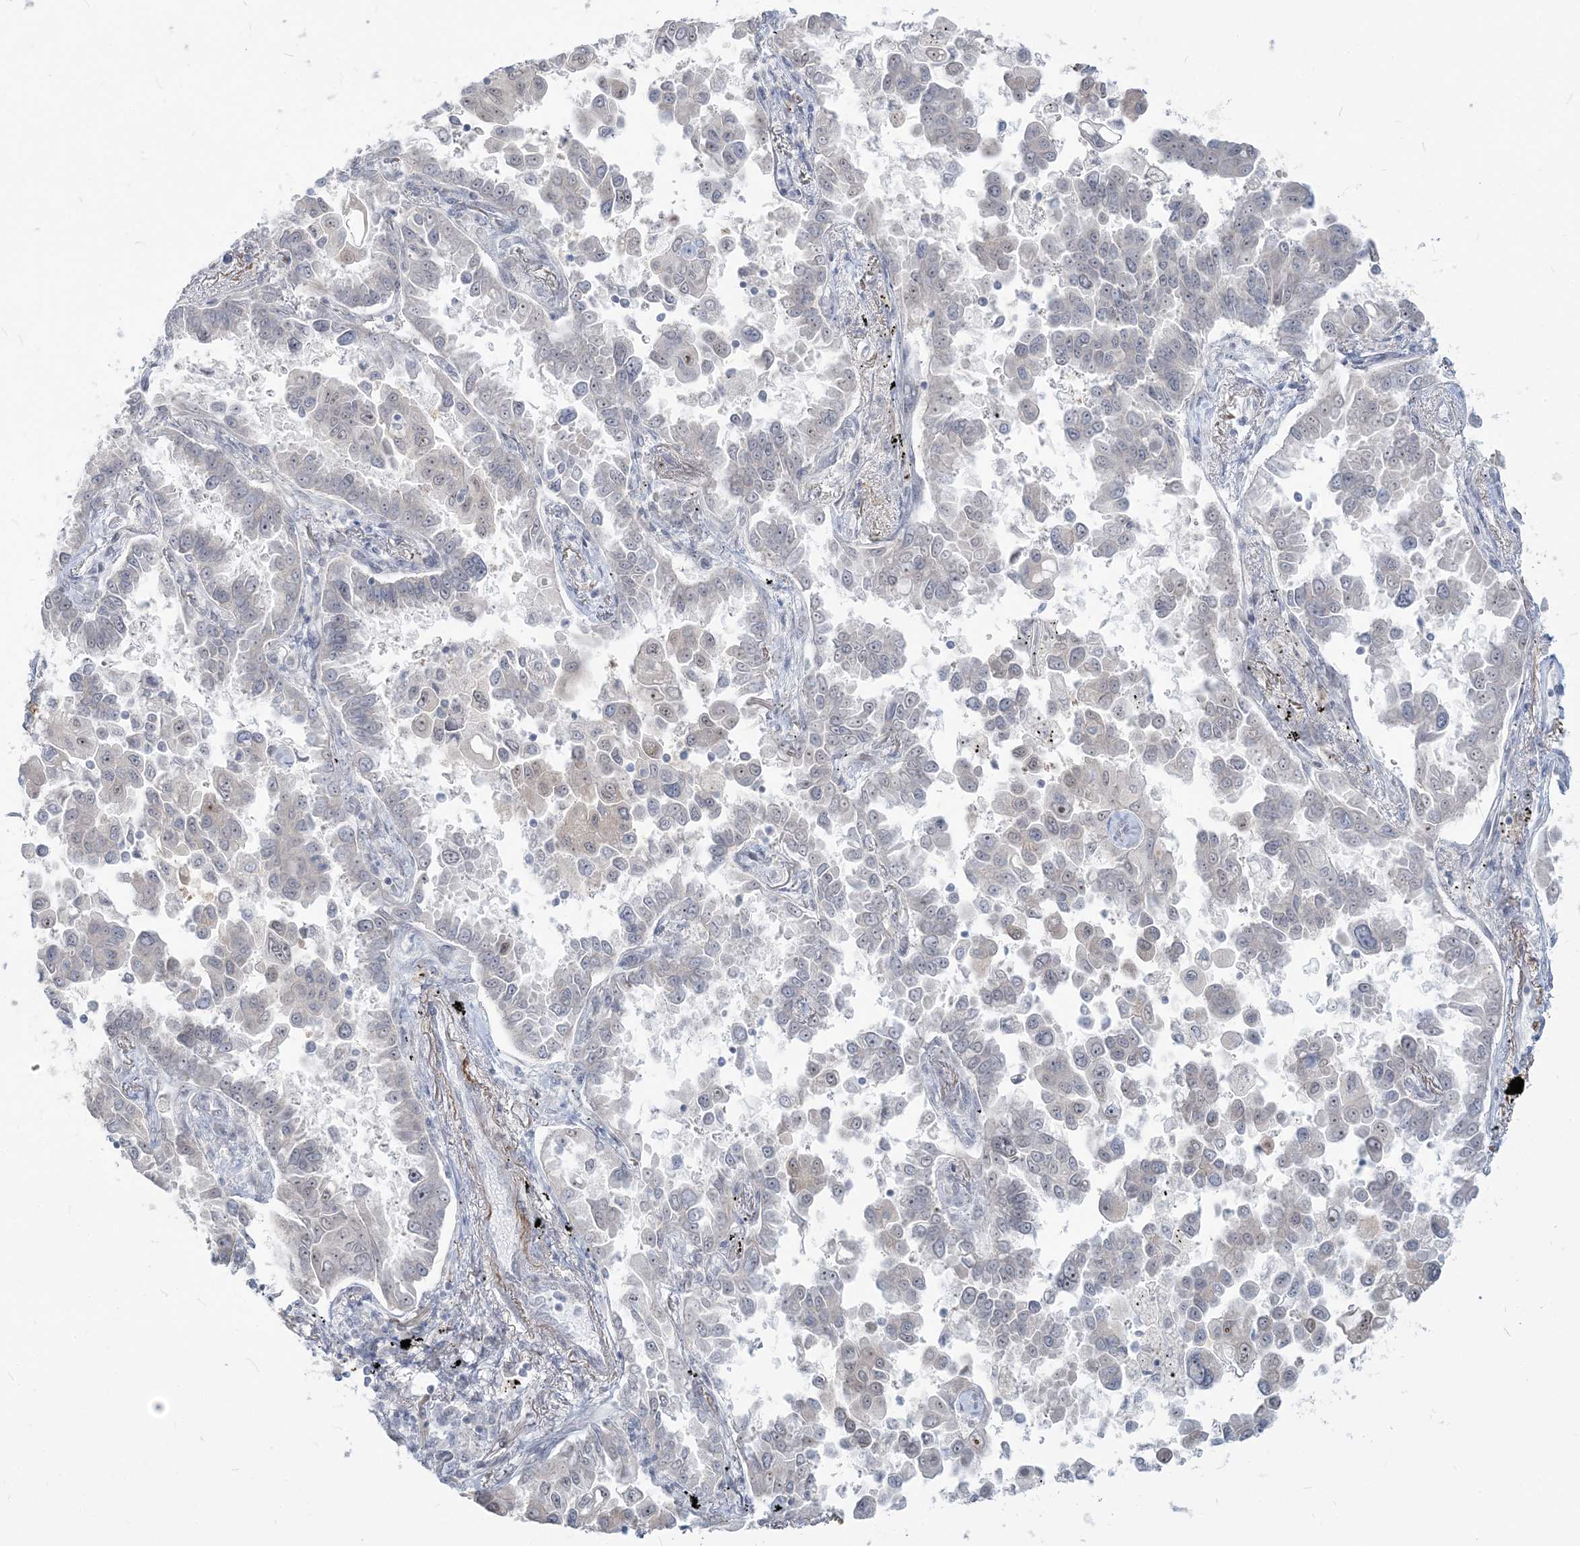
{"staining": {"intensity": "moderate", "quantity": "<25%", "location": "nuclear"}, "tissue": "lung cancer", "cell_type": "Tumor cells", "image_type": "cancer", "snomed": [{"axis": "morphology", "description": "Adenocarcinoma, NOS"}, {"axis": "topography", "description": "Lung"}], "caption": "Adenocarcinoma (lung) stained for a protein (brown) reveals moderate nuclear positive expression in about <25% of tumor cells.", "gene": "SDAD1", "patient": {"sex": "female", "age": 67}}